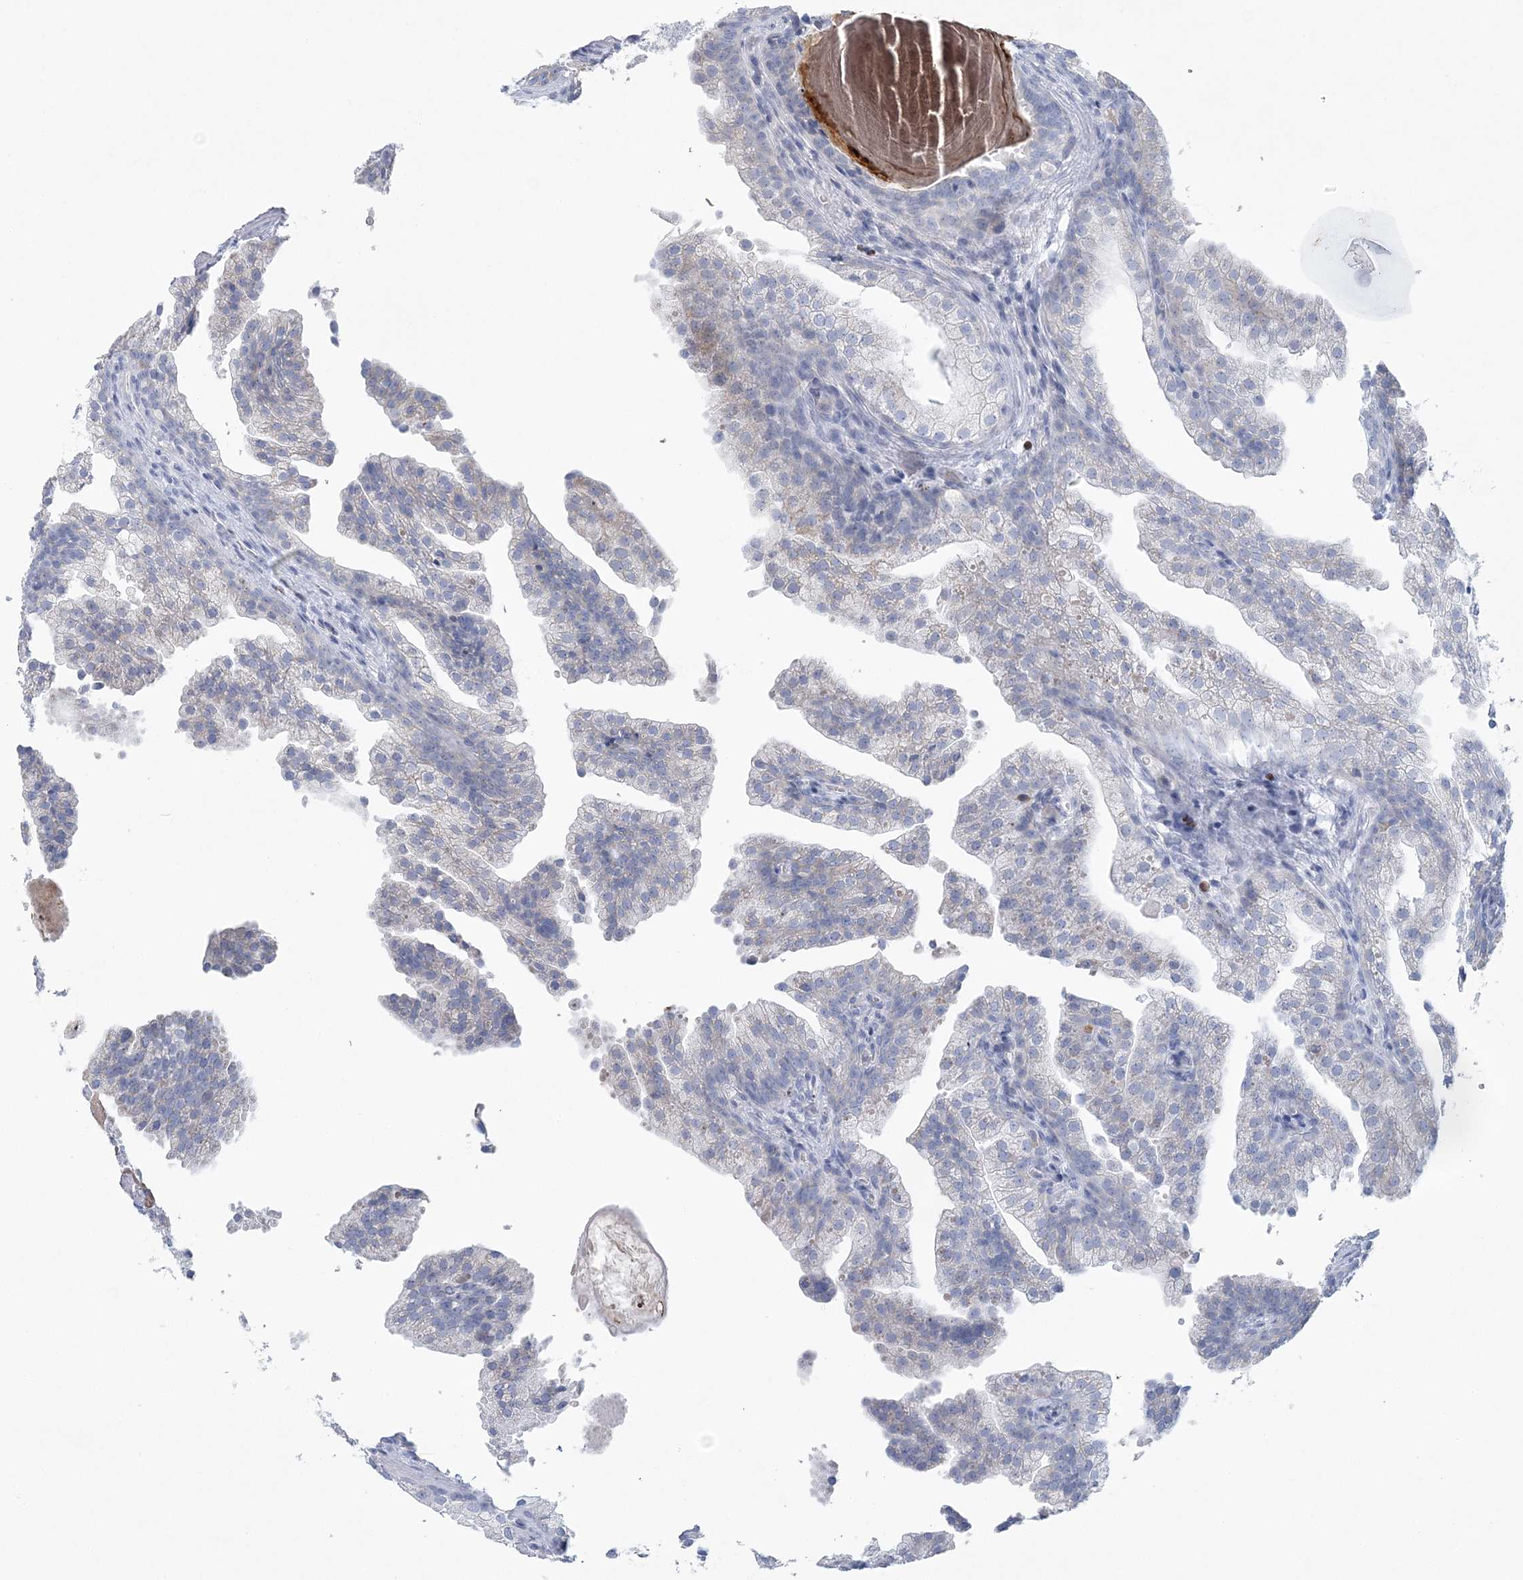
{"staining": {"intensity": "negative", "quantity": "none", "location": "none"}, "tissue": "prostate cancer", "cell_type": "Tumor cells", "image_type": "cancer", "snomed": [{"axis": "morphology", "description": "Adenocarcinoma, High grade"}, {"axis": "topography", "description": "Prostate"}], "caption": "This is an immunohistochemistry (IHC) photomicrograph of human prostate adenocarcinoma (high-grade). There is no positivity in tumor cells.", "gene": "NIPAL1", "patient": {"sex": "male", "age": 62}}